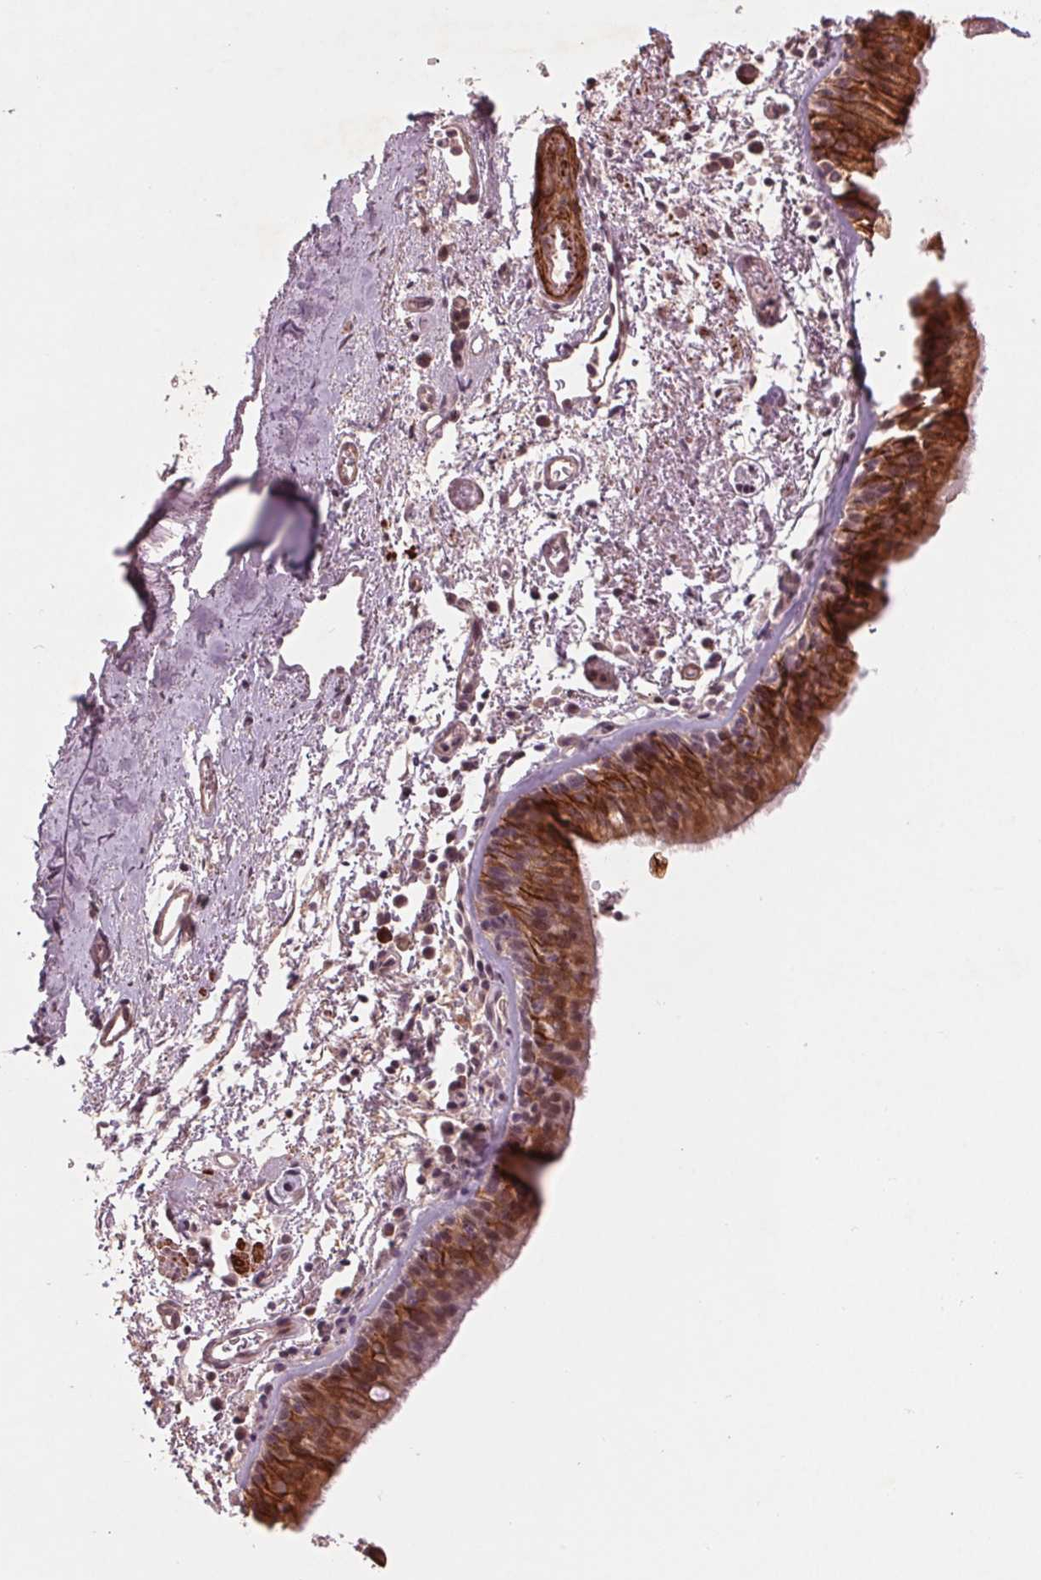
{"staining": {"intensity": "strong", "quantity": ">75%", "location": "cytoplasmic/membranous"}, "tissue": "bronchus", "cell_type": "Respiratory epithelial cells", "image_type": "normal", "snomed": [{"axis": "morphology", "description": "Normal tissue, NOS"}, {"axis": "morphology", "description": "Adenocarcinoma, NOS"}, {"axis": "topography", "description": "Bronchus"}], "caption": "IHC image of normal bronchus: bronchus stained using IHC exhibits high levels of strong protein expression localized specifically in the cytoplasmic/membranous of respiratory epithelial cells, appearing as a cytoplasmic/membranous brown color.", "gene": "SMLR1", "patient": {"sex": "male", "age": 68}}